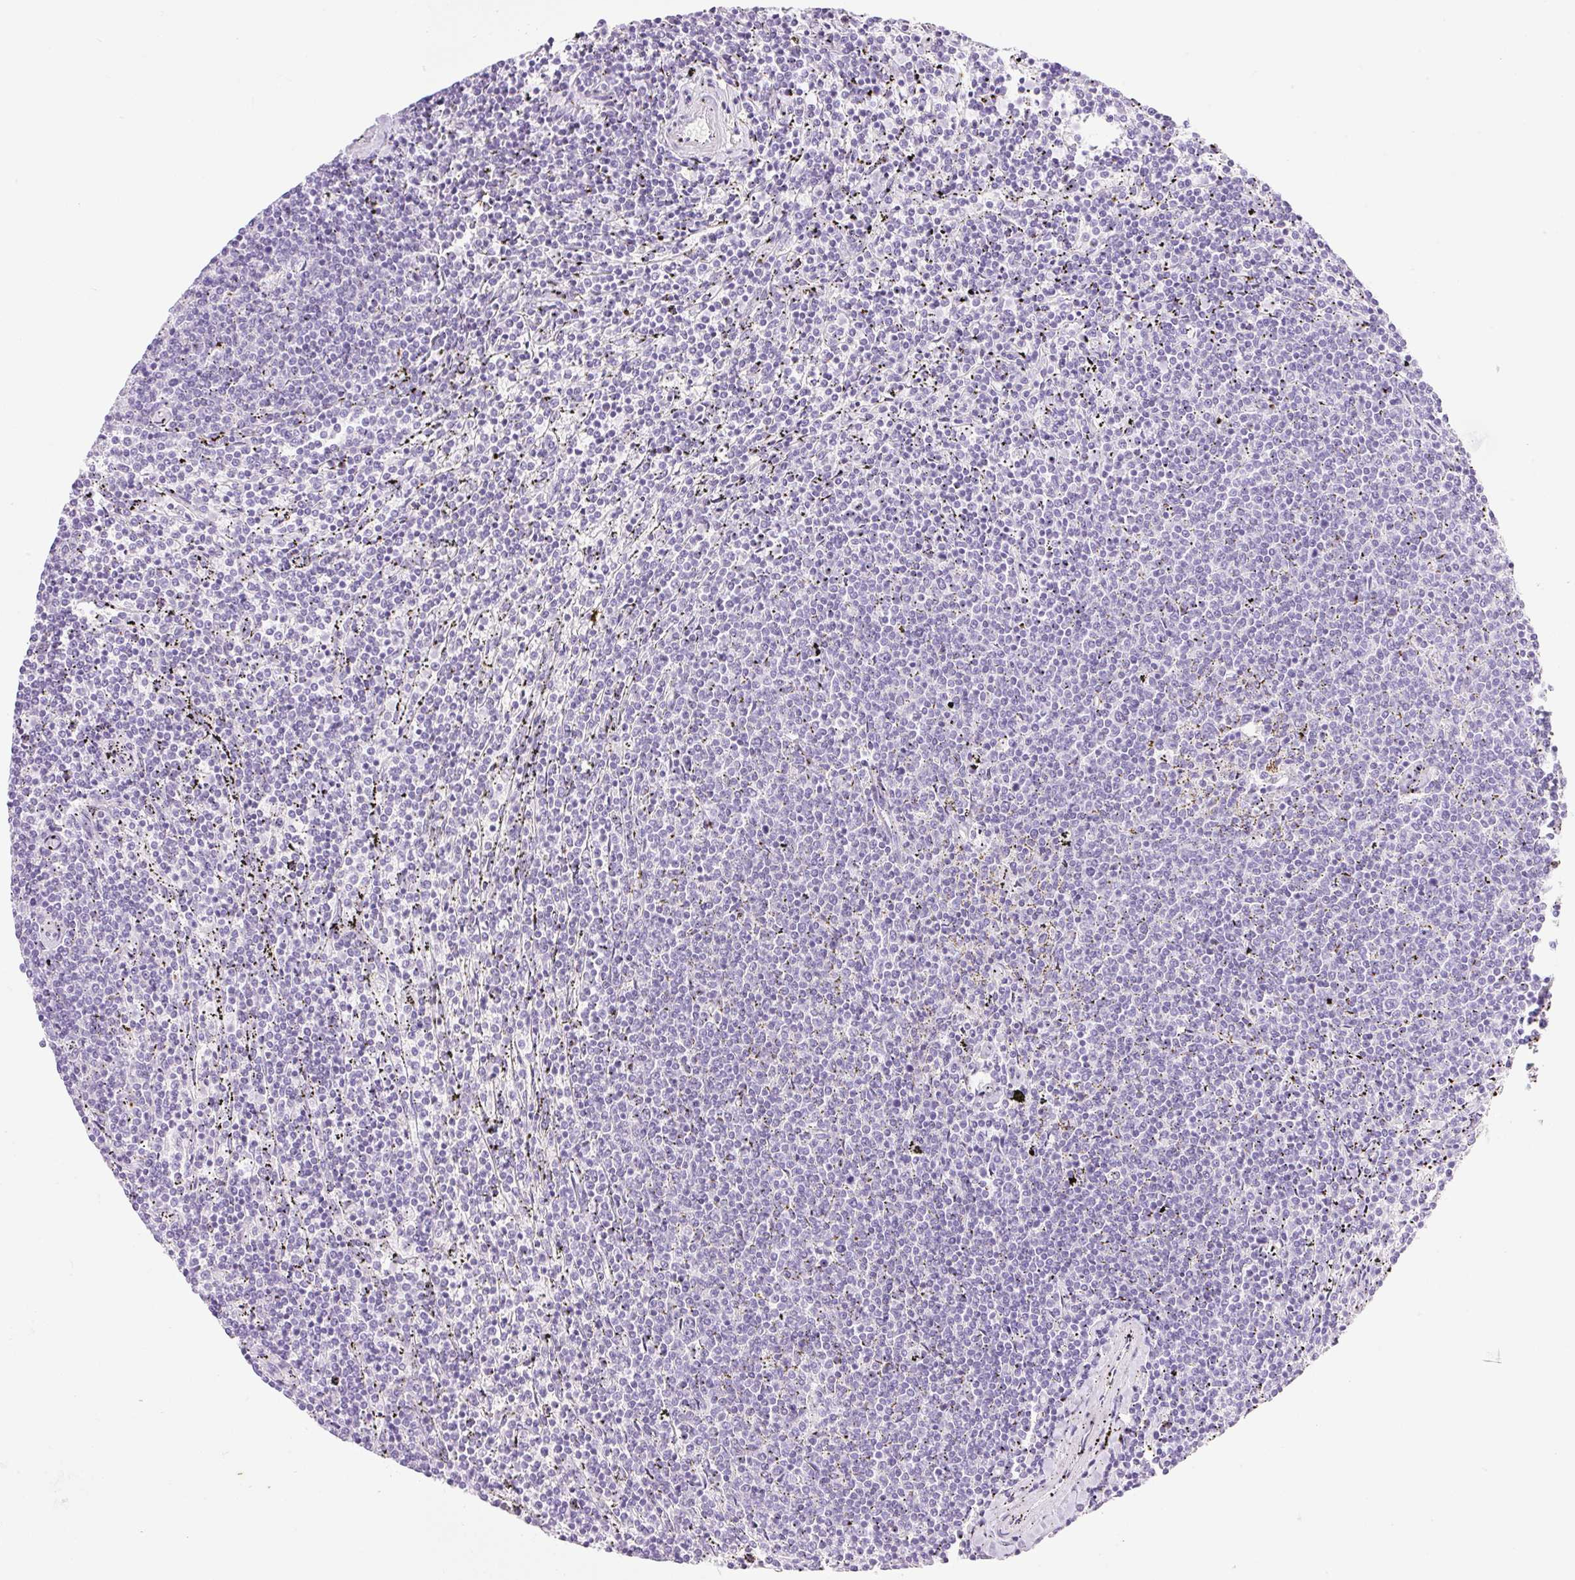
{"staining": {"intensity": "negative", "quantity": "none", "location": "none"}, "tissue": "lymphoma", "cell_type": "Tumor cells", "image_type": "cancer", "snomed": [{"axis": "morphology", "description": "Malignant lymphoma, non-Hodgkin's type, Low grade"}, {"axis": "topography", "description": "Spleen"}], "caption": "Immunohistochemistry of low-grade malignant lymphoma, non-Hodgkin's type exhibits no expression in tumor cells. (DAB (3,3'-diaminobenzidine) immunohistochemistry (IHC) visualized using brightfield microscopy, high magnification).", "gene": "SPRR4", "patient": {"sex": "female", "age": 50}}